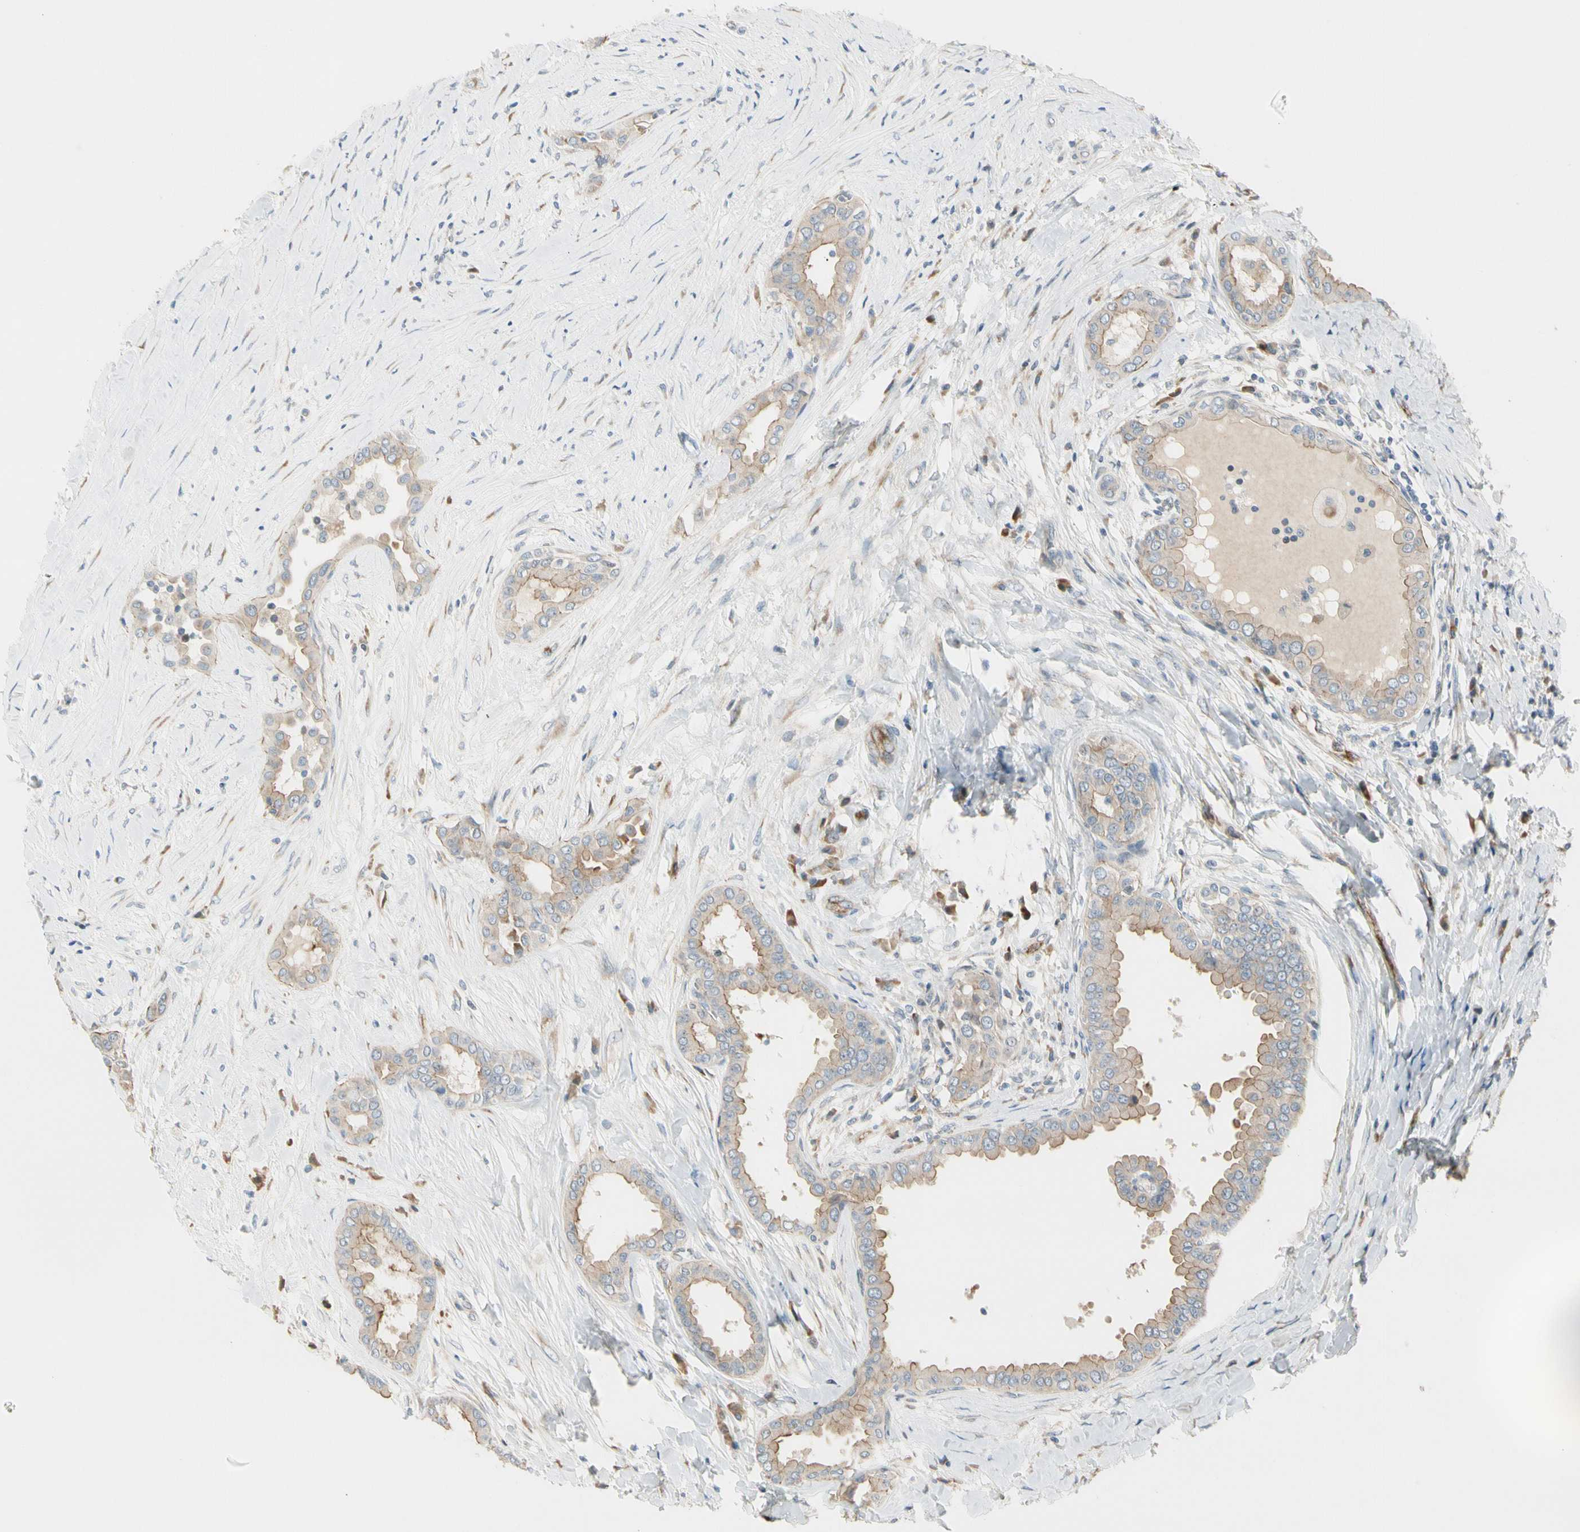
{"staining": {"intensity": "weak", "quantity": "25%-75%", "location": "cytoplasmic/membranous"}, "tissue": "thyroid cancer", "cell_type": "Tumor cells", "image_type": "cancer", "snomed": [{"axis": "morphology", "description": "Papillary adenocarcinoma, NOS"}, {"axis": "topography", "description": "Thyroid gland"}], "caption": "This photomicrograph demonstrates thyroid papillary adenocarcinoma stained with IHC to label a protein in brown. The cytoplasmic/membranous of tumor cells show weak positivity for the protein. Nuclei are counter-stained blue.", "gene": "NPDC1", "patient": {"sex": "male", "age": 33}}